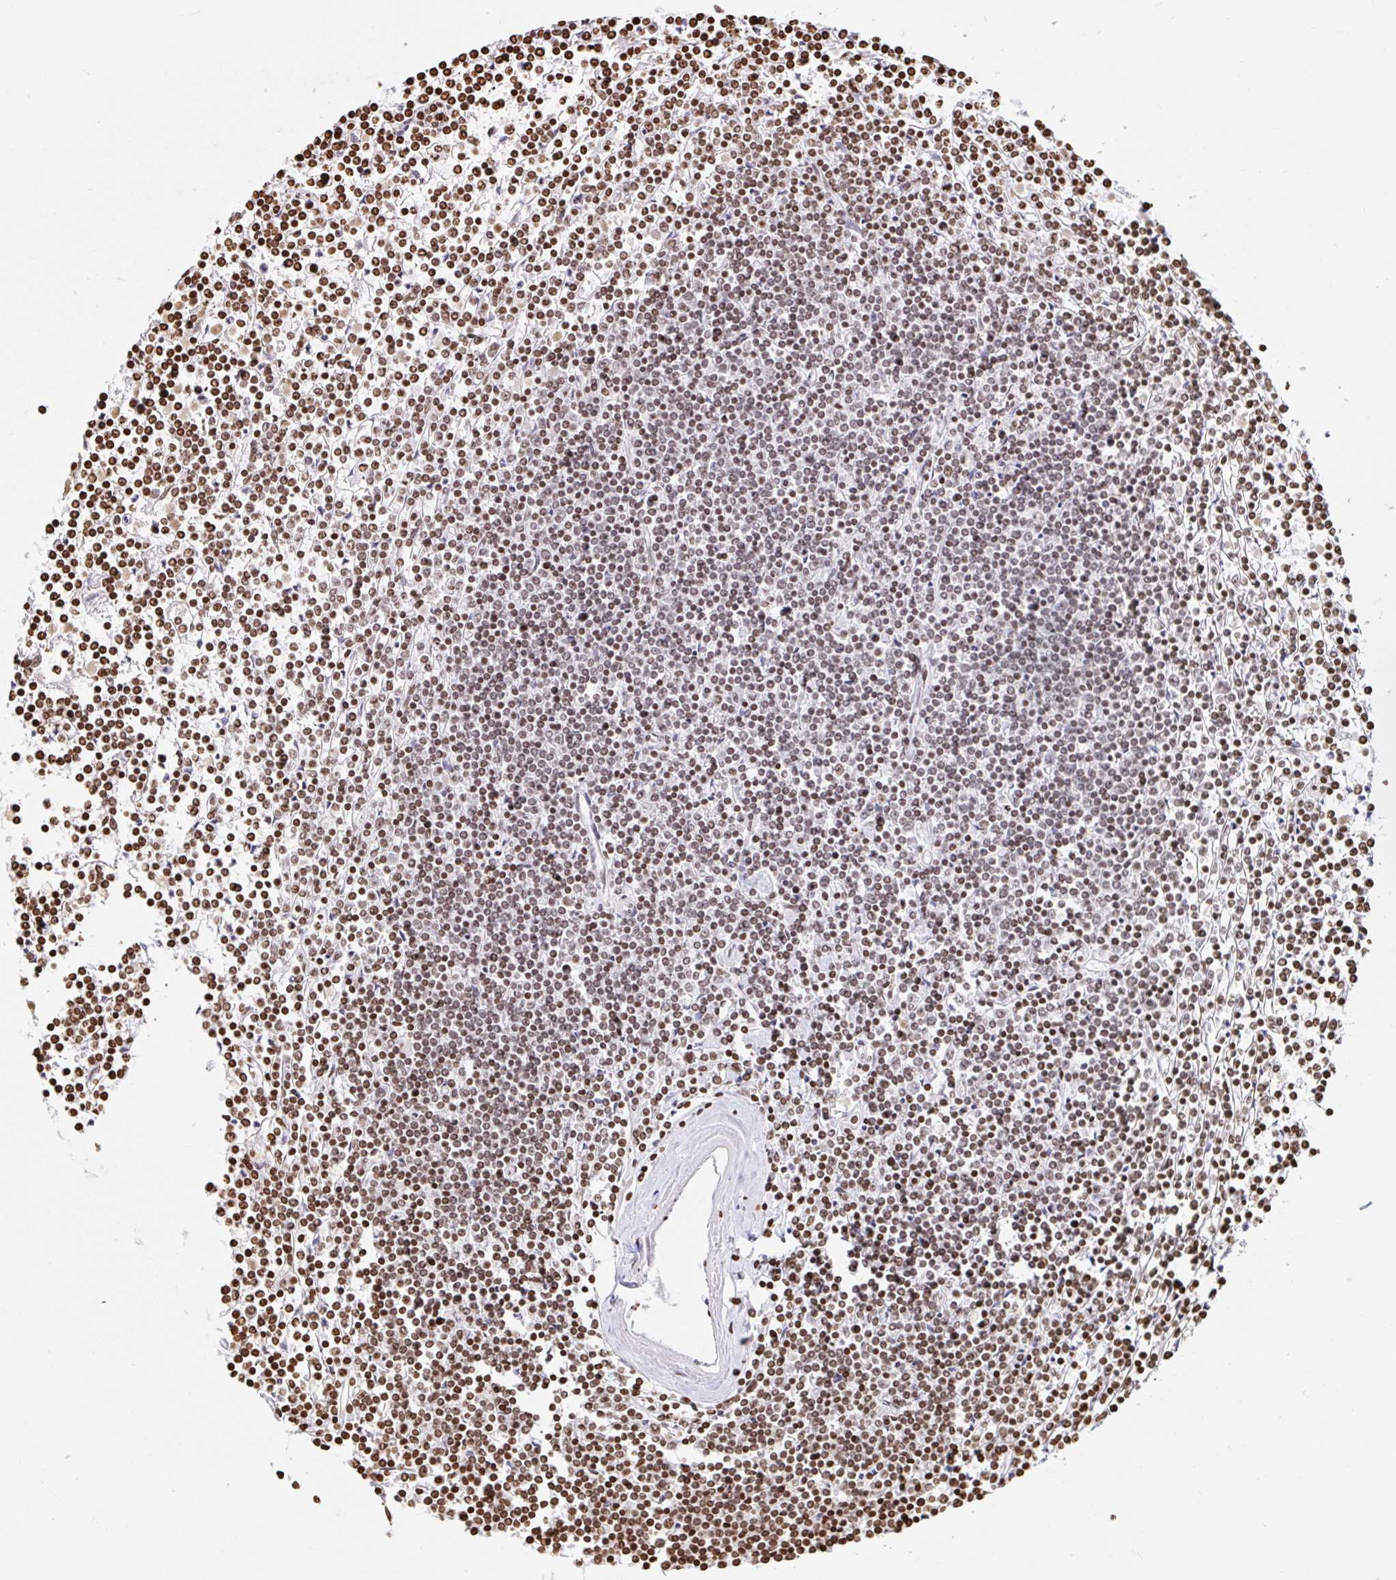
{"staining": {"intensity": "moderate", "quantity": "25%-75%", "location": "nuclear"}, "tissue": "lymphoma", "cell_type": "Tumor cells", "image_type": "cancer", "snomed": [{"axis": "morphology", "description": "Malignant lymphoma, non-Hodgkin's type, Low grade"}, {"axis": "topography", "description": "Spleen"}], "caption": "Moderate nuclear expression is present in about 25%-75% of tumor cells in malignant lymphoma, non-Hodgkin's type (low-grade). (DAB (3,3'-diaminobenzidine) IHC, brown staining for protein, blue staining for nuclei).", "gene": "H2BC5", "patient": {"sex": "female", "age": 19}}